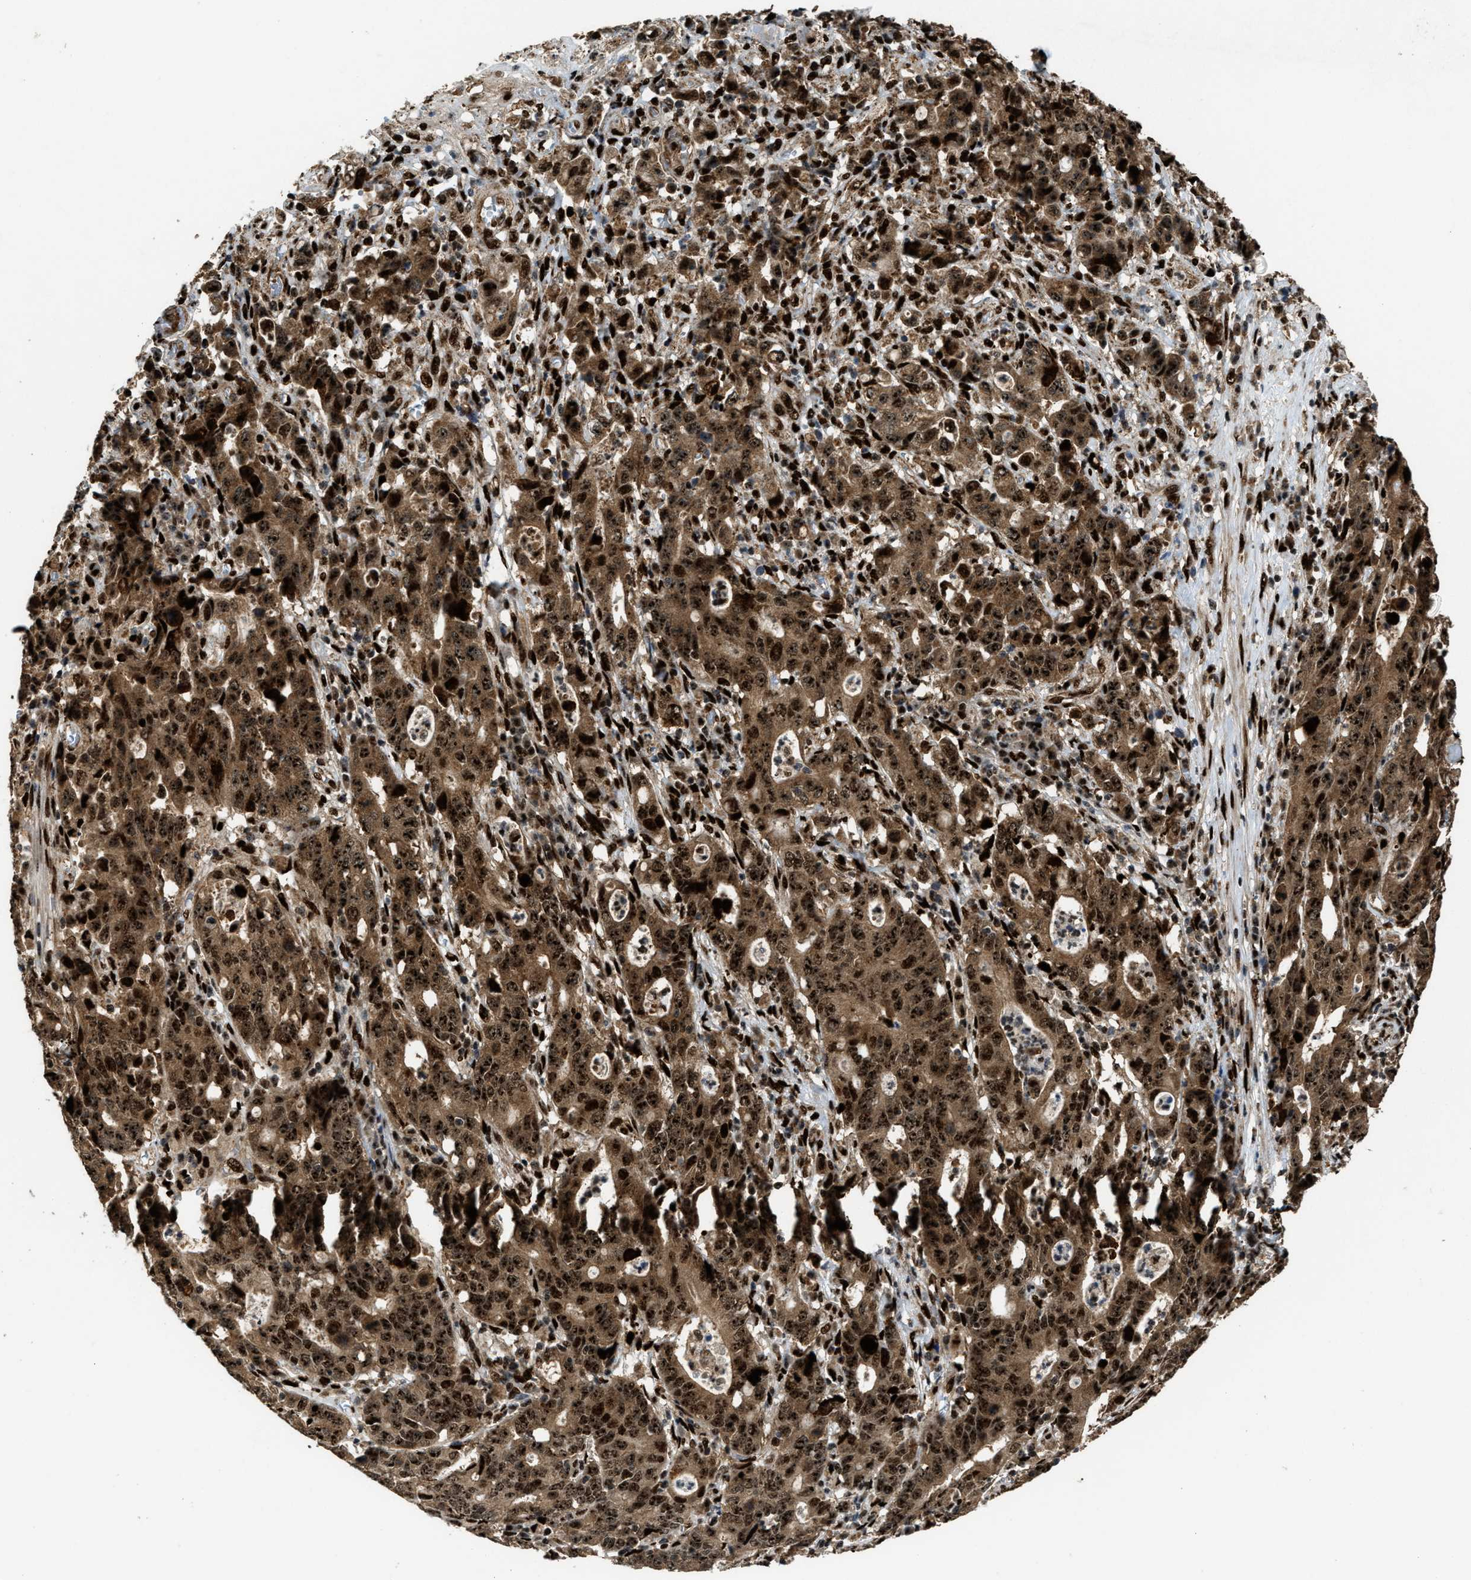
{"staining": {"intensity": "strong", "quantity": ">75%", "location": "cytoplasmic/membranous,nuclear"}, "tissue": "stomach cancer", "cell_type": "Tumor cells", "image_type": "cancer", "snomed": [{"axis": "morphology", "description": "Adenocarcinoma, NOS"}, {"axis": "topography", "description": "Stomach, upper"}], "caption": "The image displays staining of stomach cancer, revealing strong cytoplasmic/membranous and nuclear protein positivity (brown color) within tumor cells. (brown staining indicates protein expression, while blue staining denotes nuclei).", "gene": "ZNF687", "patient": {"sex": "male", "age": 69}}